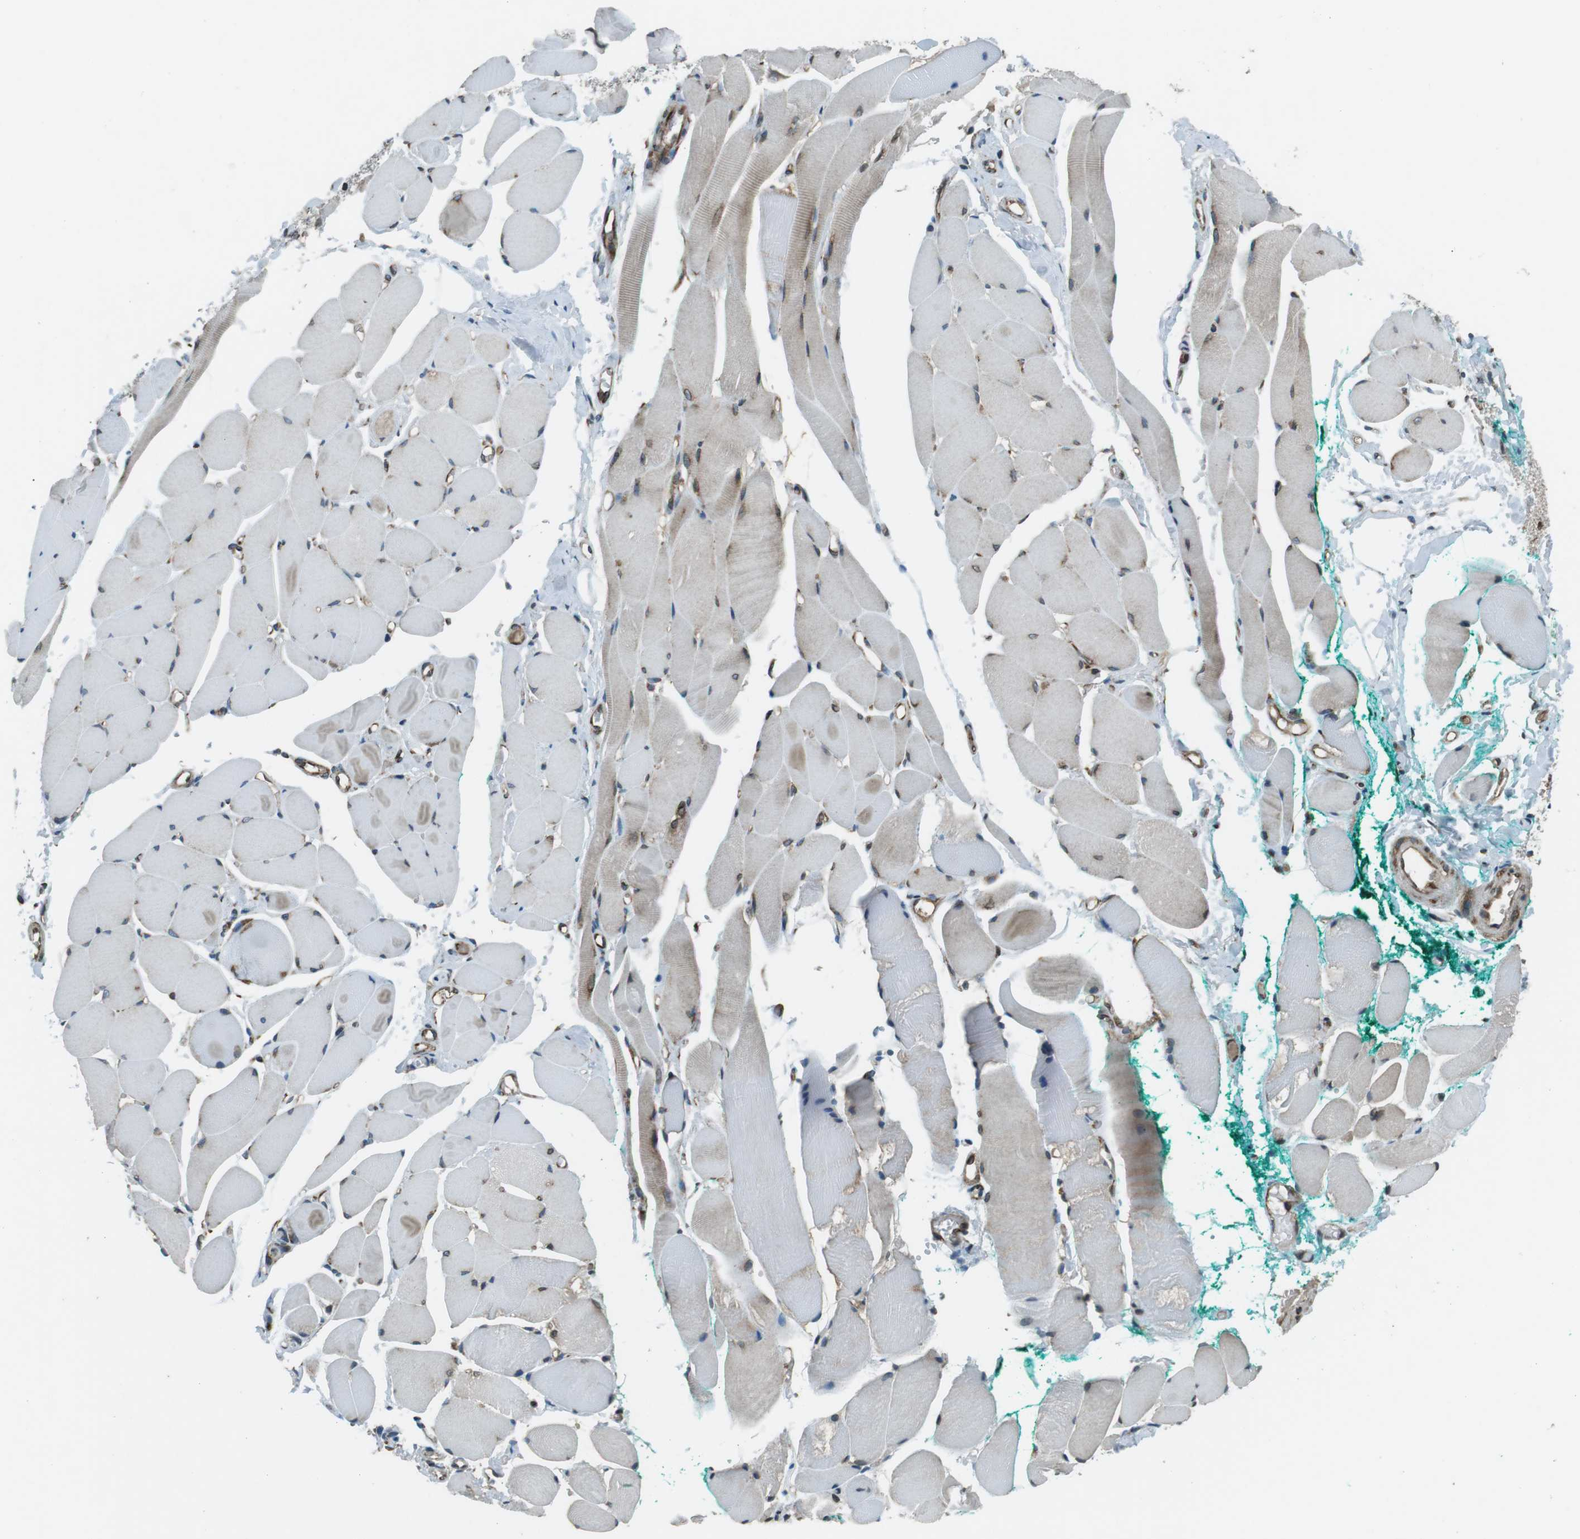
{"staining": {"intensity": "weak", "quantity": "<25%", "location": "cytoplasmic/membranous"}, "tissue": "skeletal muscle", "cell_type": "Myocytes", "image_type": "normal", "snomed": [{"axis": "morphology", "description": "Normal tissue, NOS"}, {"axis": "topography", "description": "Skeletal muscle"}, {"axis": "topography", "description": "Peripheral nerve tissue"}], "caption": "Myocytes show no significant positivity in unremarkable skeletal muscle.", "gene": "KTN1", "patient": {"sex": "female", "age": 84}}